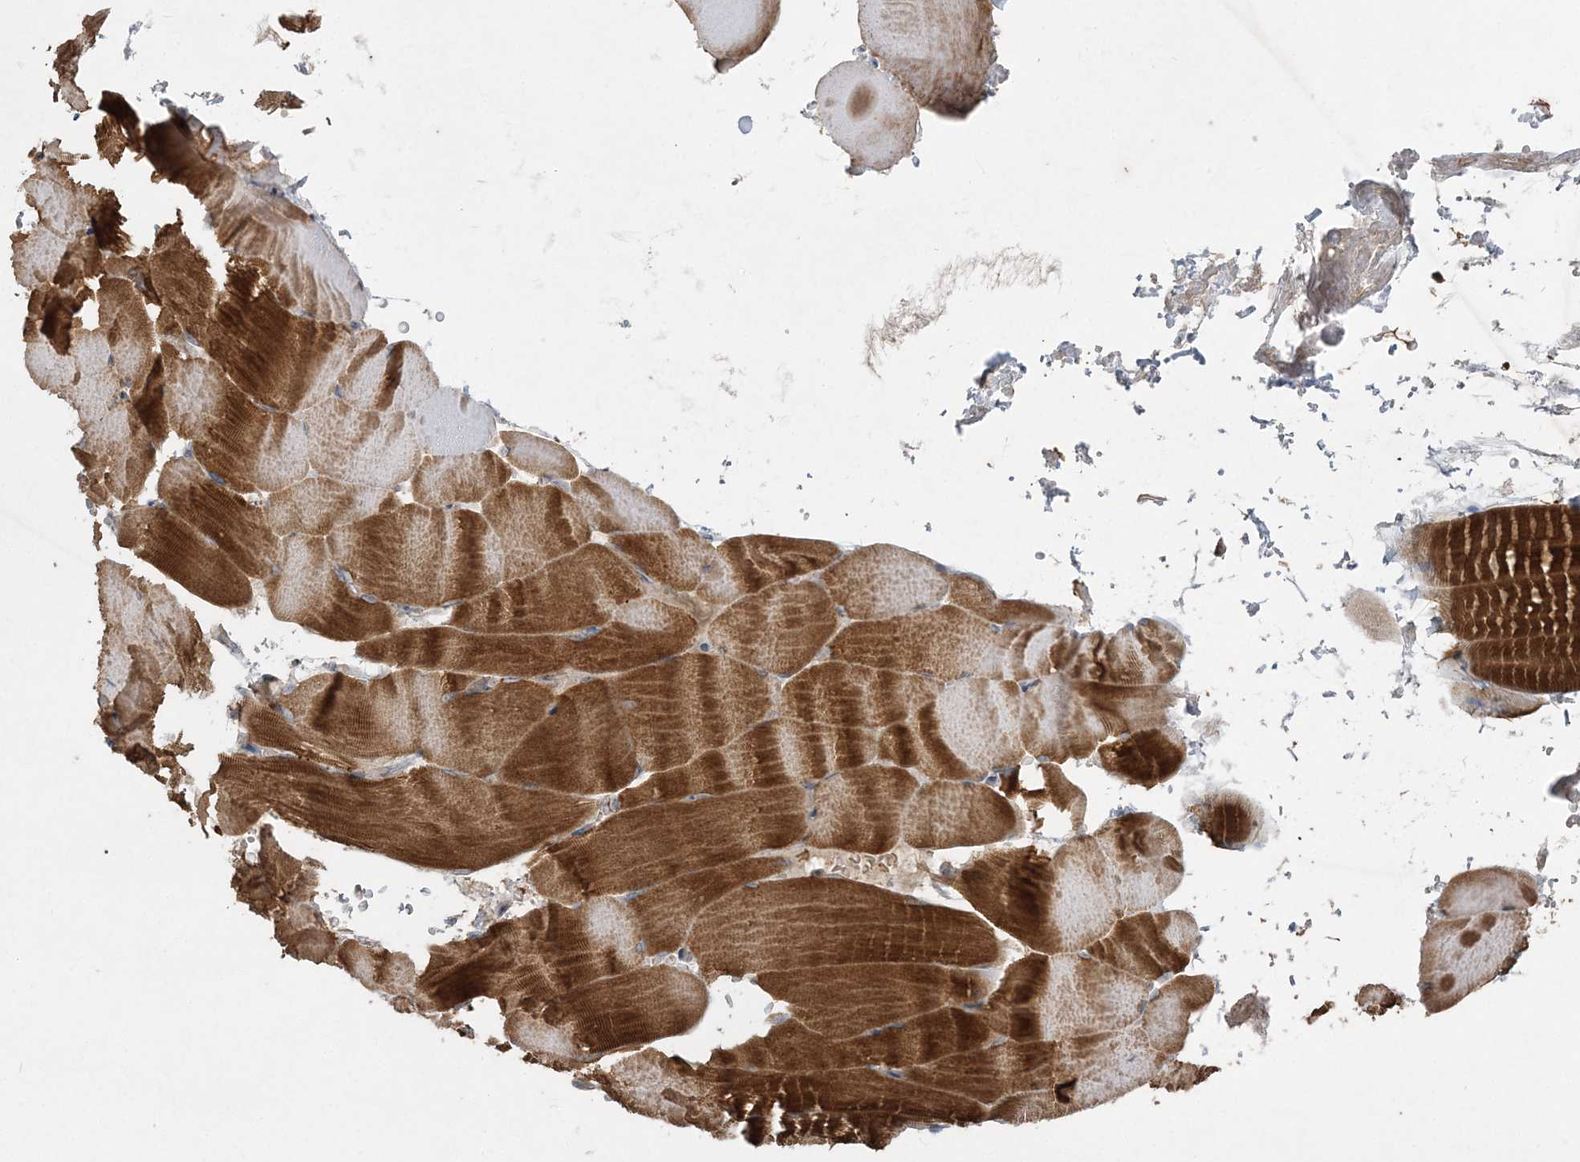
{"staining": {"intensity": "strong", "quantity": "25%-75%", "location": "cytoplasmic/membranous"}, "tissue": "skeletal muscle", "cell_type": "Myocytes", "image_type": "normal", "snomed": [{"axis": "morphology", "description": "Normal tissue, NOS"}, {"axis": "topography", "description": "Skeletal muscle"}, {"axis": "topography", "description": "Parathyroid gland"}], "caption": "IHC (DAB) staining of unremarkable human skeletal muscle displays strong cytoplasmic/membranous protein positivity in approximately 25%-75% of myocytes.", "gene": "LRPPRC", "patient": {"sex": "female", "age": 37}}